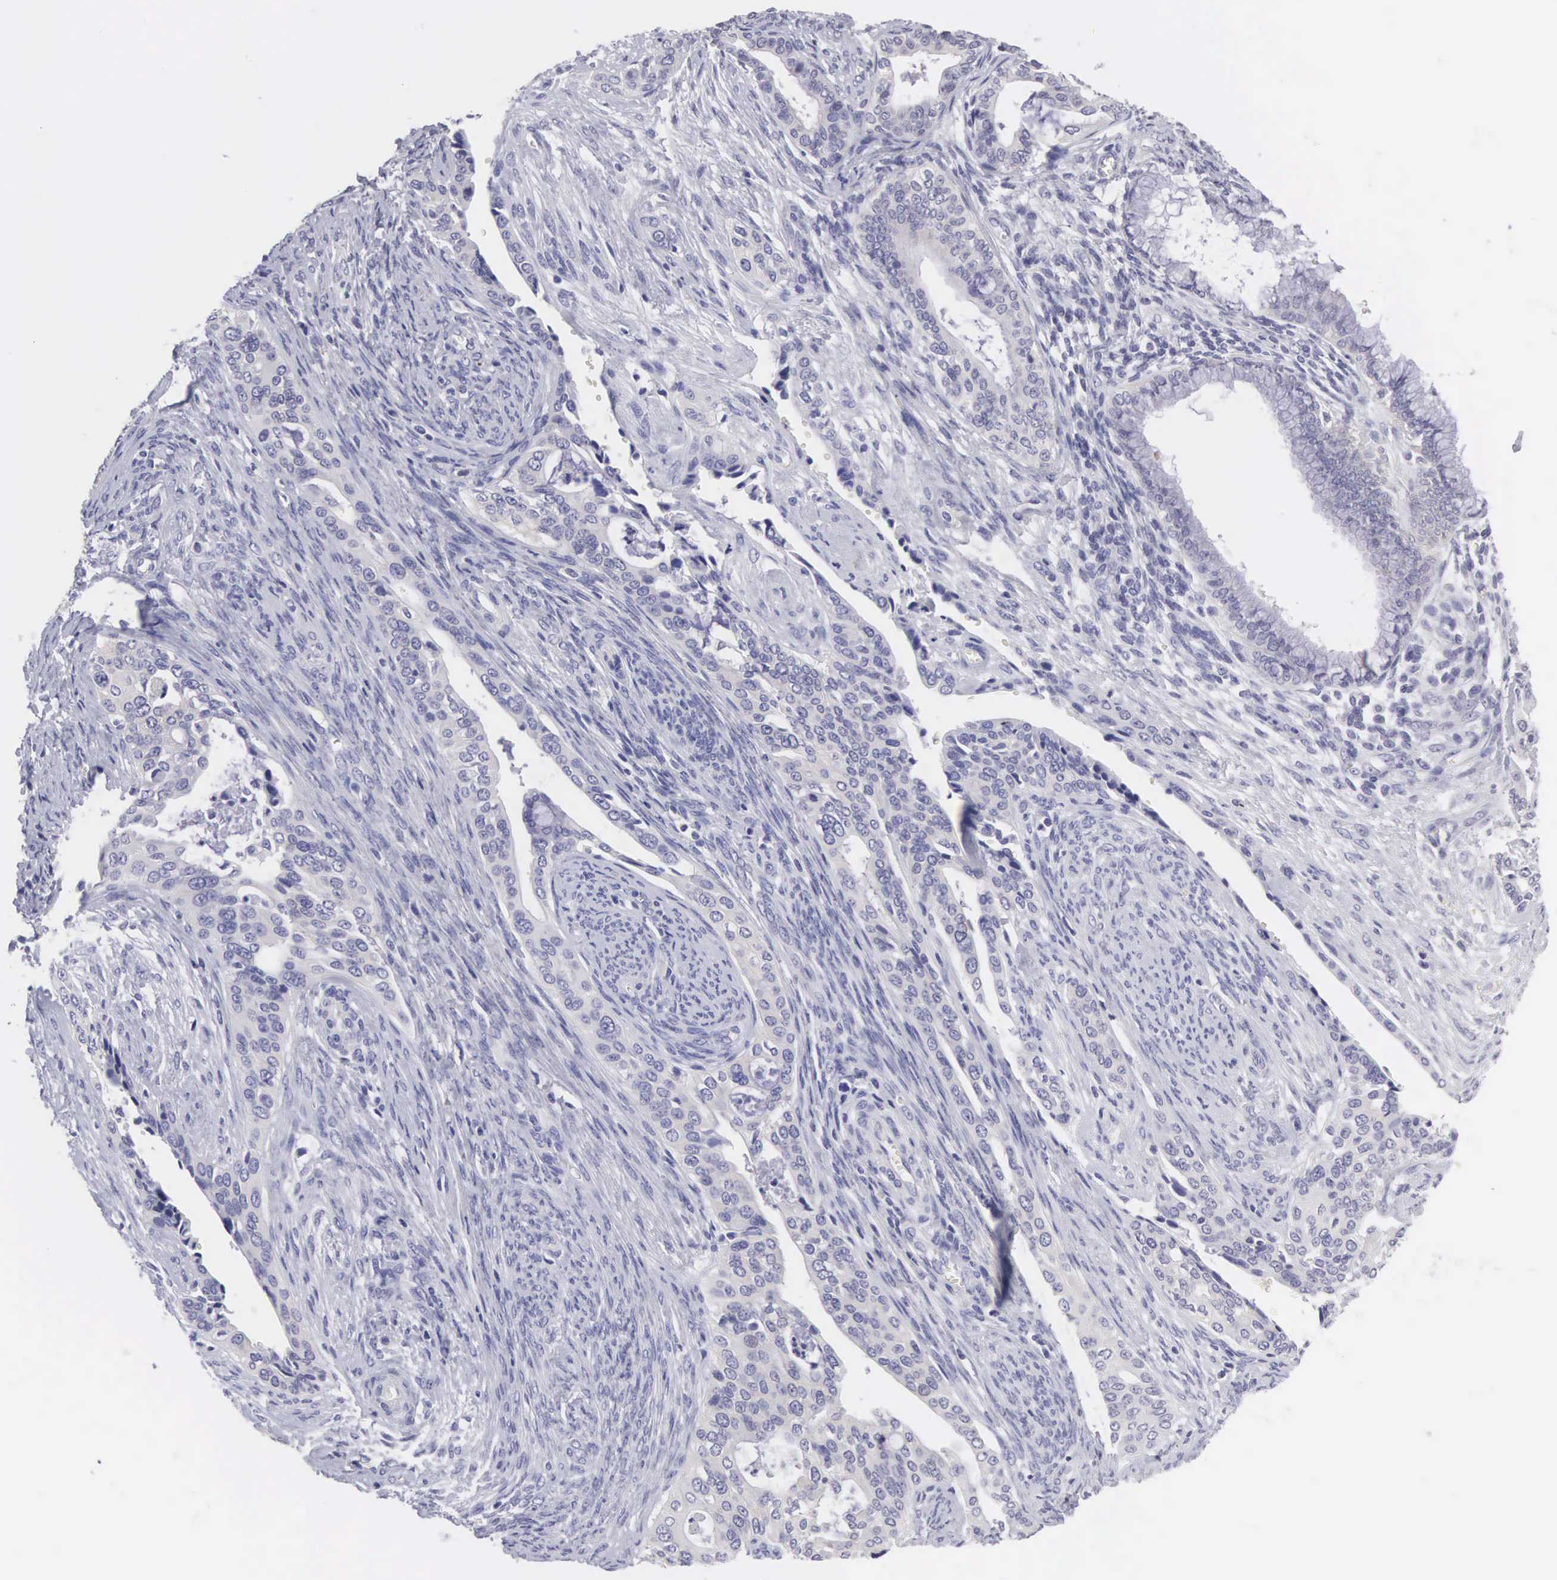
{"staining": {"intensity": "negative", "quantity": "none", "location": "none"}, "tissue": "cervical cancer", "cell_type": "Tumor cells", "image_type": "cancer", "snomed": [{"axis": "morphology", "description": "Squamous cell carcinoma, NOS"}, {"axis": "topography", "description": "Cervix"}], "caption": "This is a photomicrograph of immunohistochemistry staining of cervical cancer (squamous cell carcinoma), which shows no expression in tumor cells.", "gene": "SLITRK4", "patient": {"sex": "female", "age": 34}}